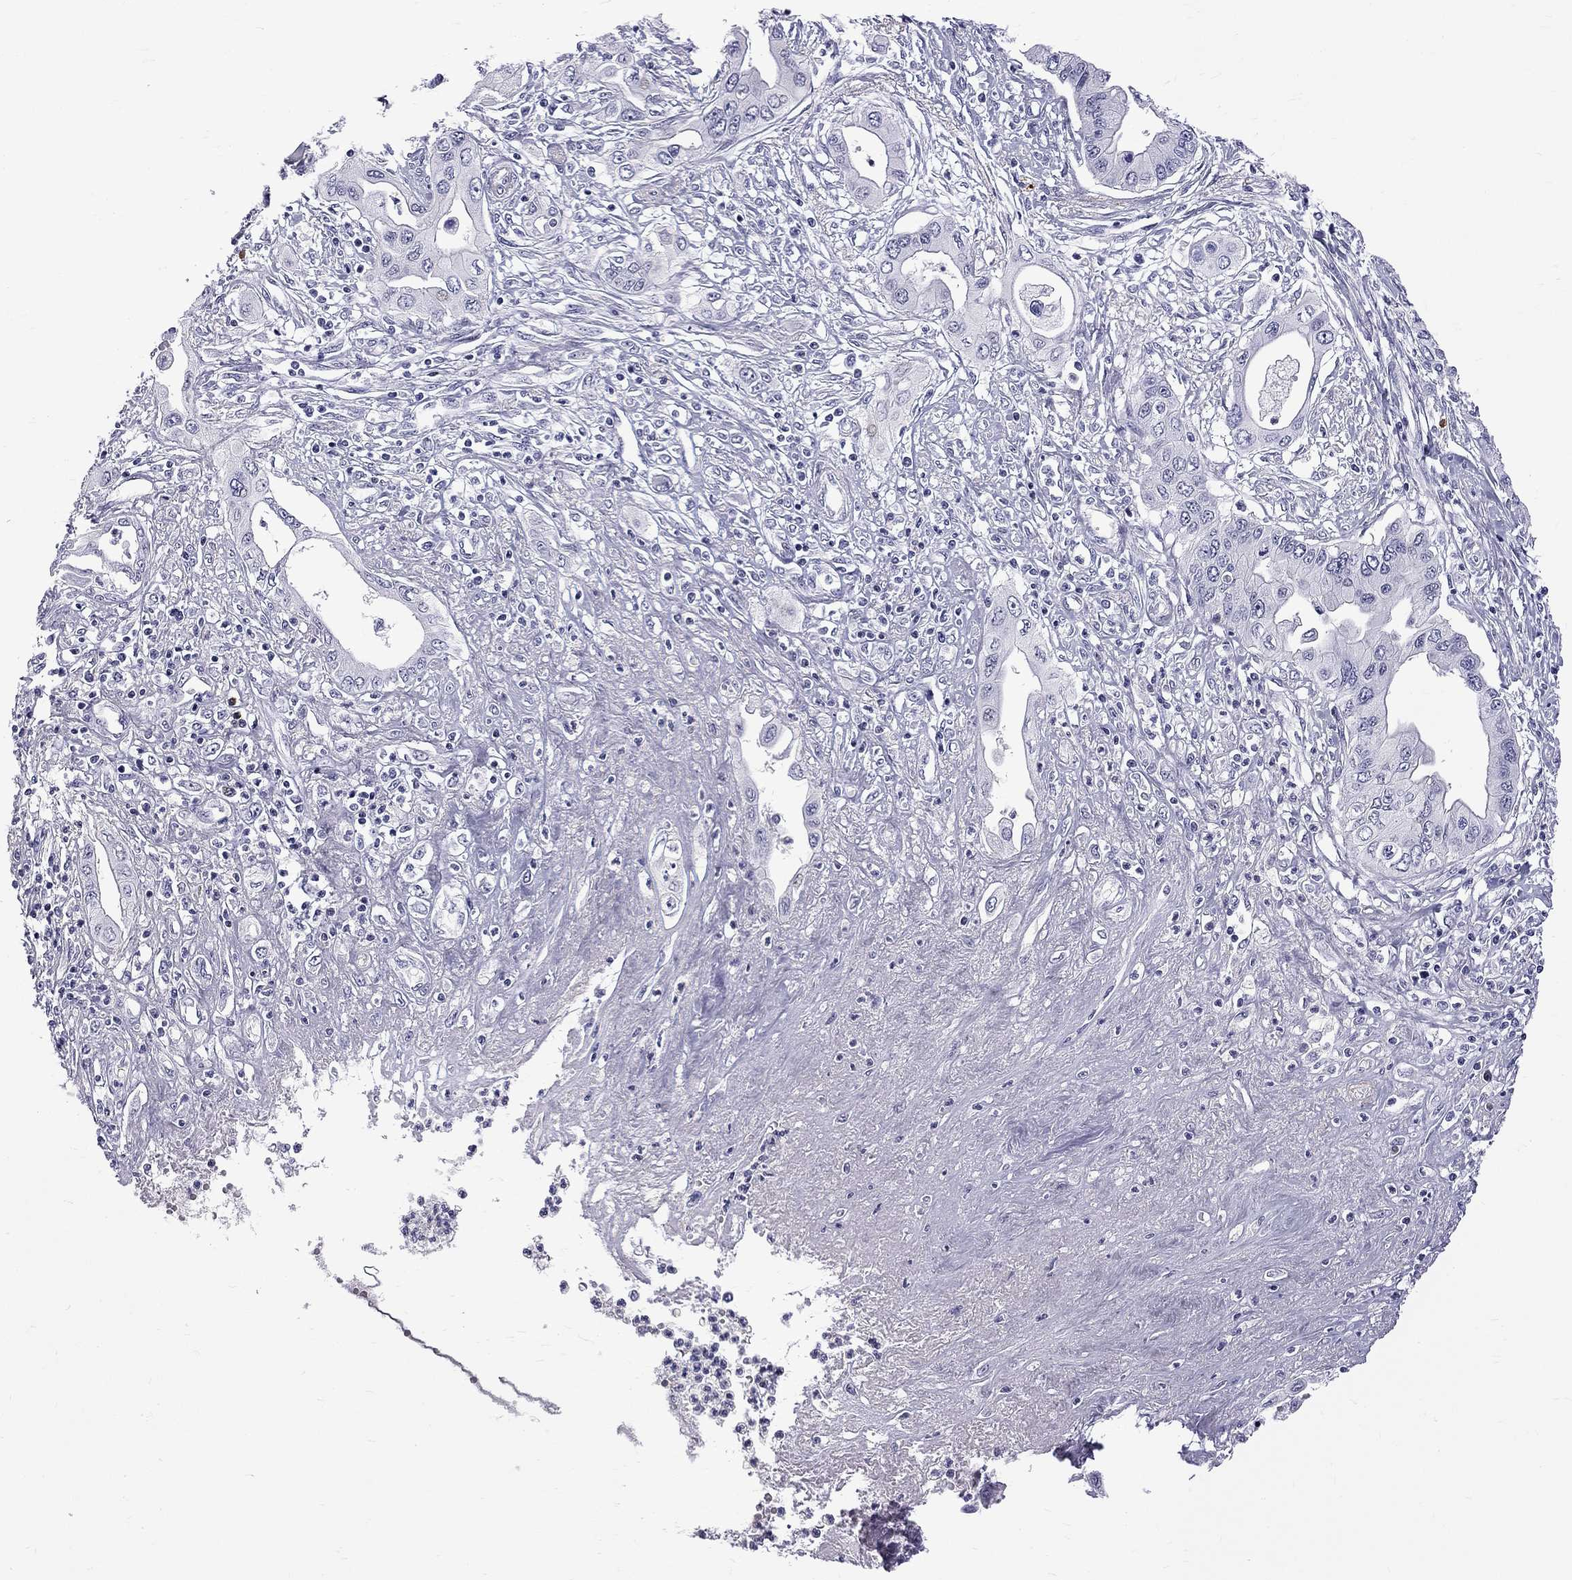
{"staining": {"intensity": "negative", "quantity": "none", "location": "none"}, "tissue": "pancreatic cancer", "cell_type": "Tumor cells", "image_type": "cancer", "snomed": [{"axis": "morphology", "description": "Adenocarcinoma, NOS"}, {"axis": "topography", "description": "Pancreas"}], "caption": "This is a photomicrograph of IHC staining of pancreatic cancer, which shows no staining in tumor cells. (Brightfield microscopy of DAB IHC at high magnification).", "gene": "RTL9", "patient": {"sex": "female", "age": 62}}